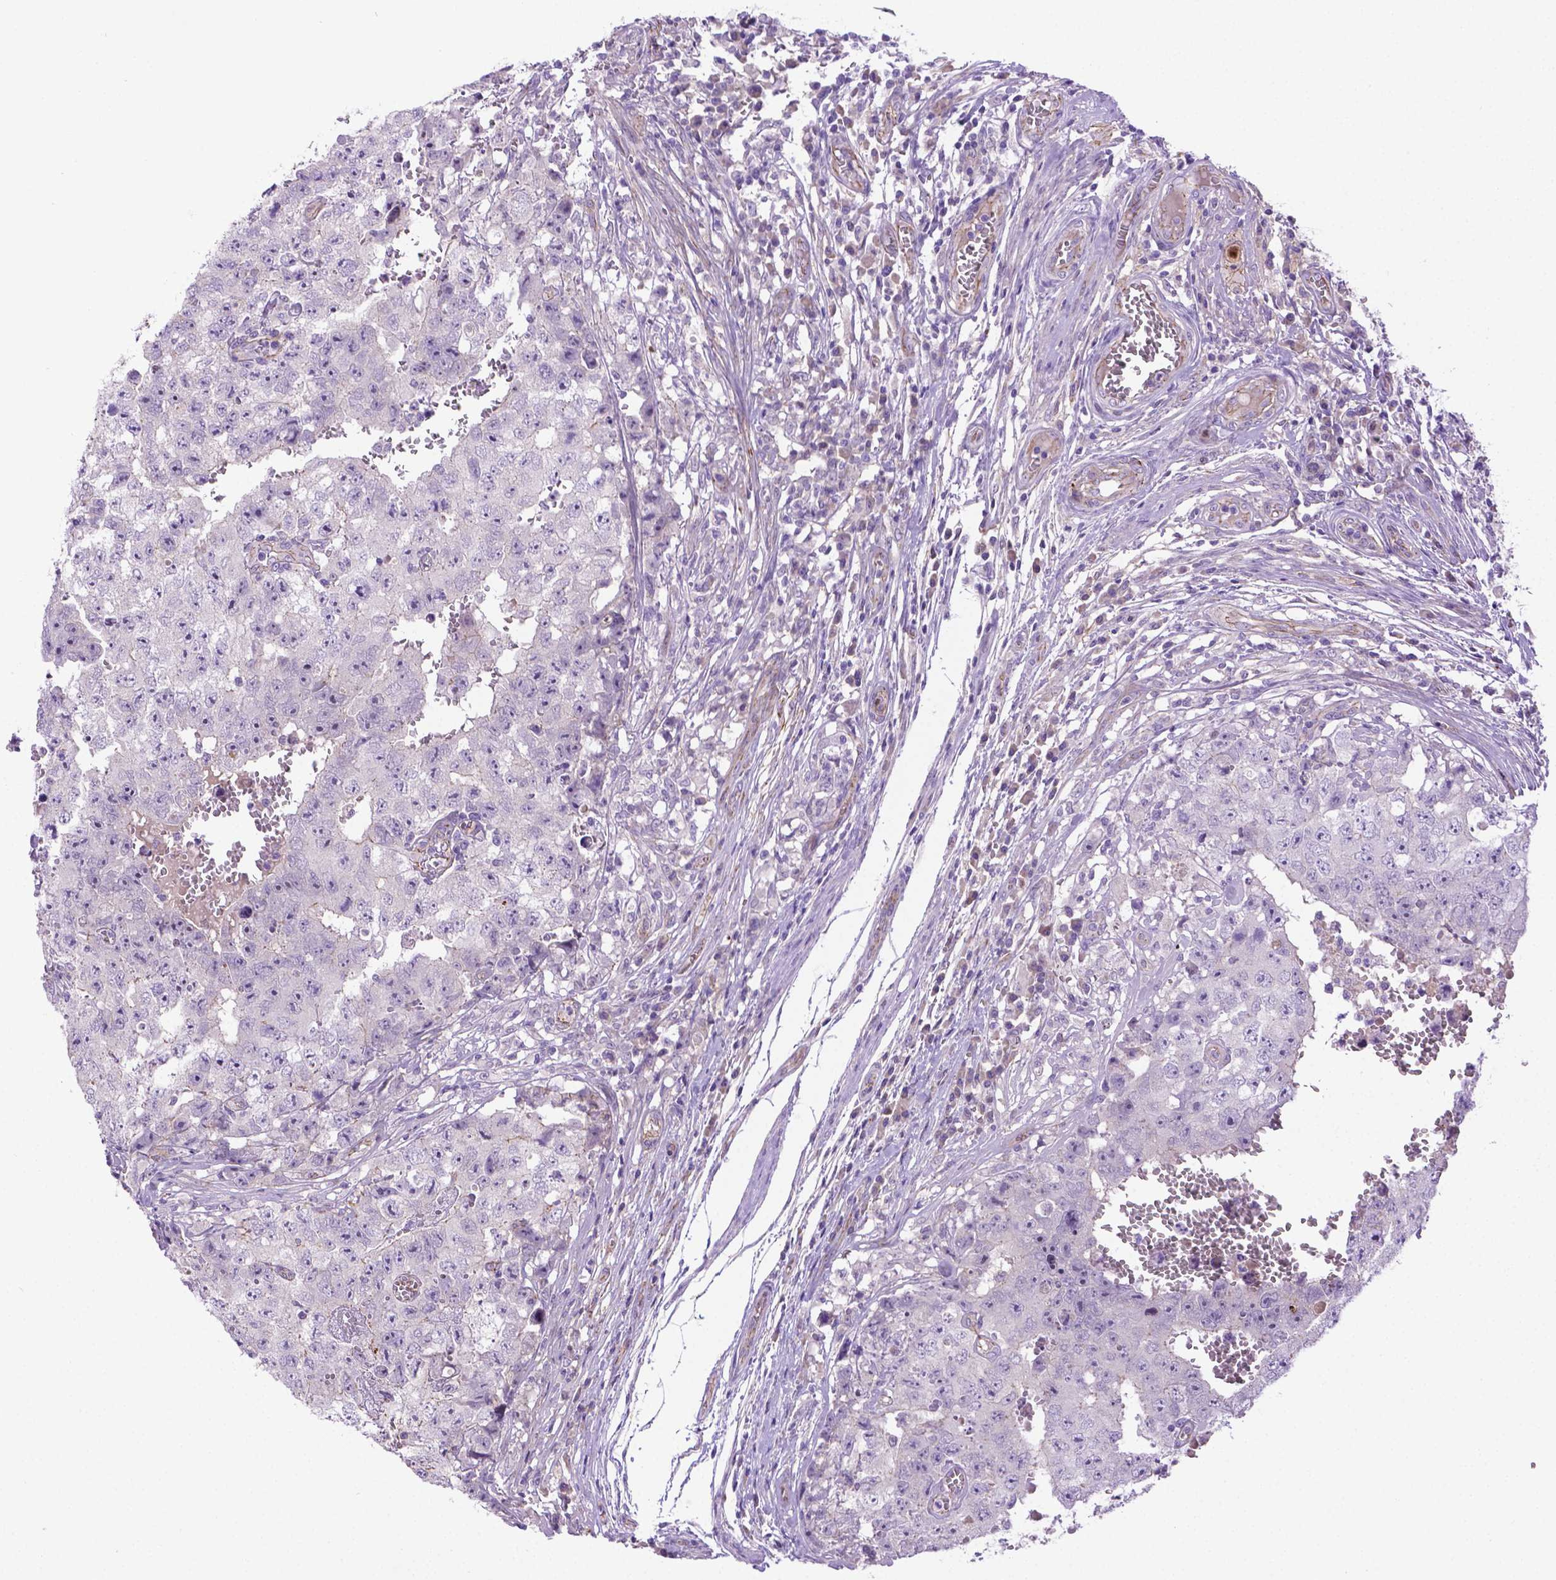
{"staining": {"intensity": "negative", "quantity": "none", "location": "none"}, "tissue": "testis cancer", "cell_type": "Tumor cells", "image_type": "cancer", "snomed": [{"axis": "morphology", "description": "Carcinoma, Embryonal, NOS"}, {"axis": "topography", "description": "Testis"}], "caption": "The IHC histopathology image has no significant expression in tumor cells of testis cancer tissue.", "gene": "CCER2", "patient": {"sex": "male", "age": 36}}